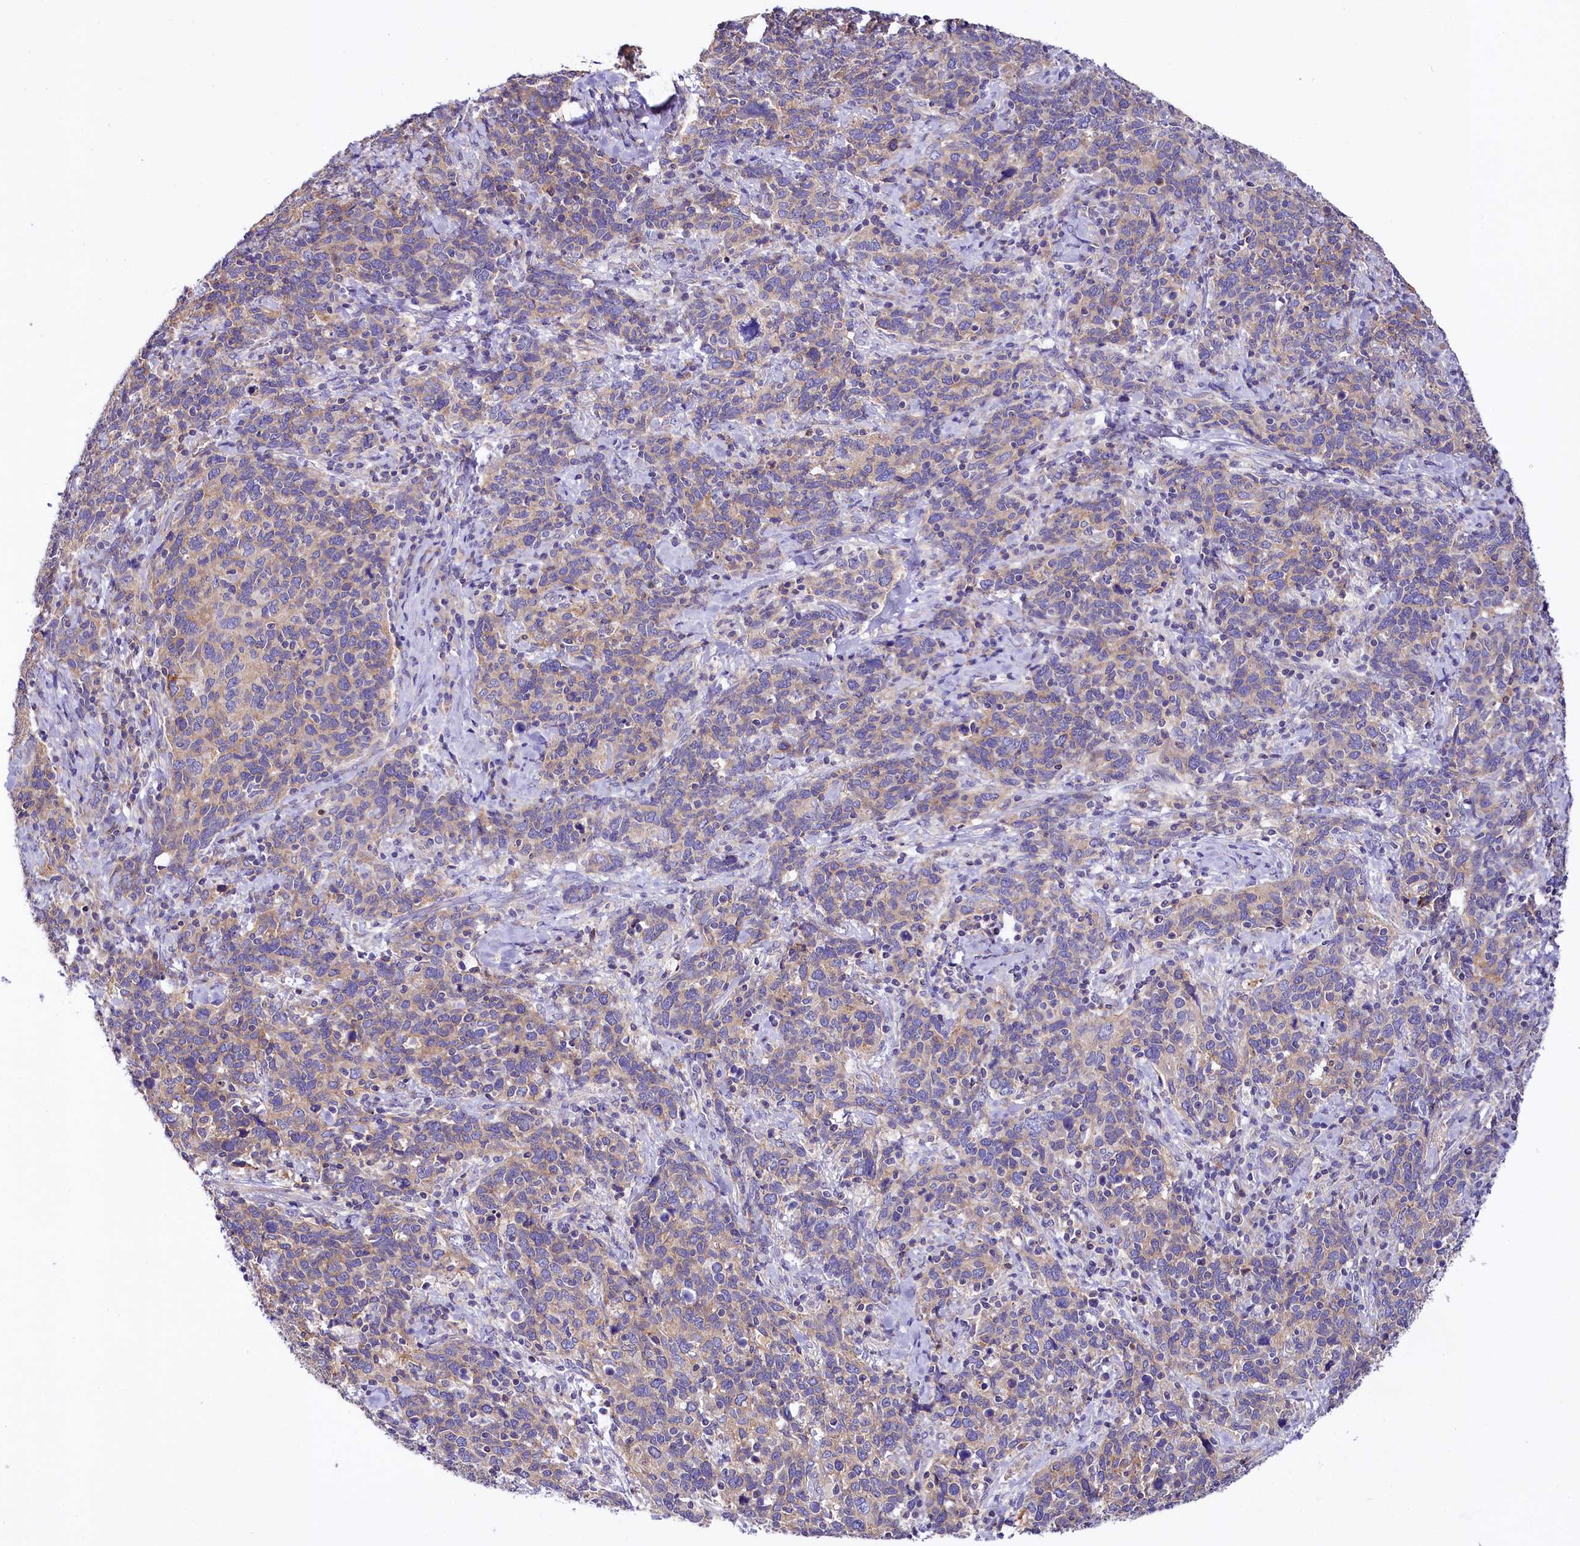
{"staining": {"intensity": "moderate", "quantity": ">75%", "location": "cytoplasmic/membranous"}, "tissue": "cervical cancer", "cell_type": "Tumor cells", "image_type": "cancer", "snomed": [{"axis": "morphology", "description": "Squamous cell carcinoma, NOS"}, {"axis": "topography", "description": "Cervix"}], "caption": "Immunohistochemistry (IHC) (DAB (3,3'-diaminobenzidine)) staining of cervical squamous cell carcinoma shows moderate cytoplasmic/membranous protein positivity in approximately >75% of tumor cells.", "gene": "CEP295", "patient": {"sex": "female", "age": 41}}